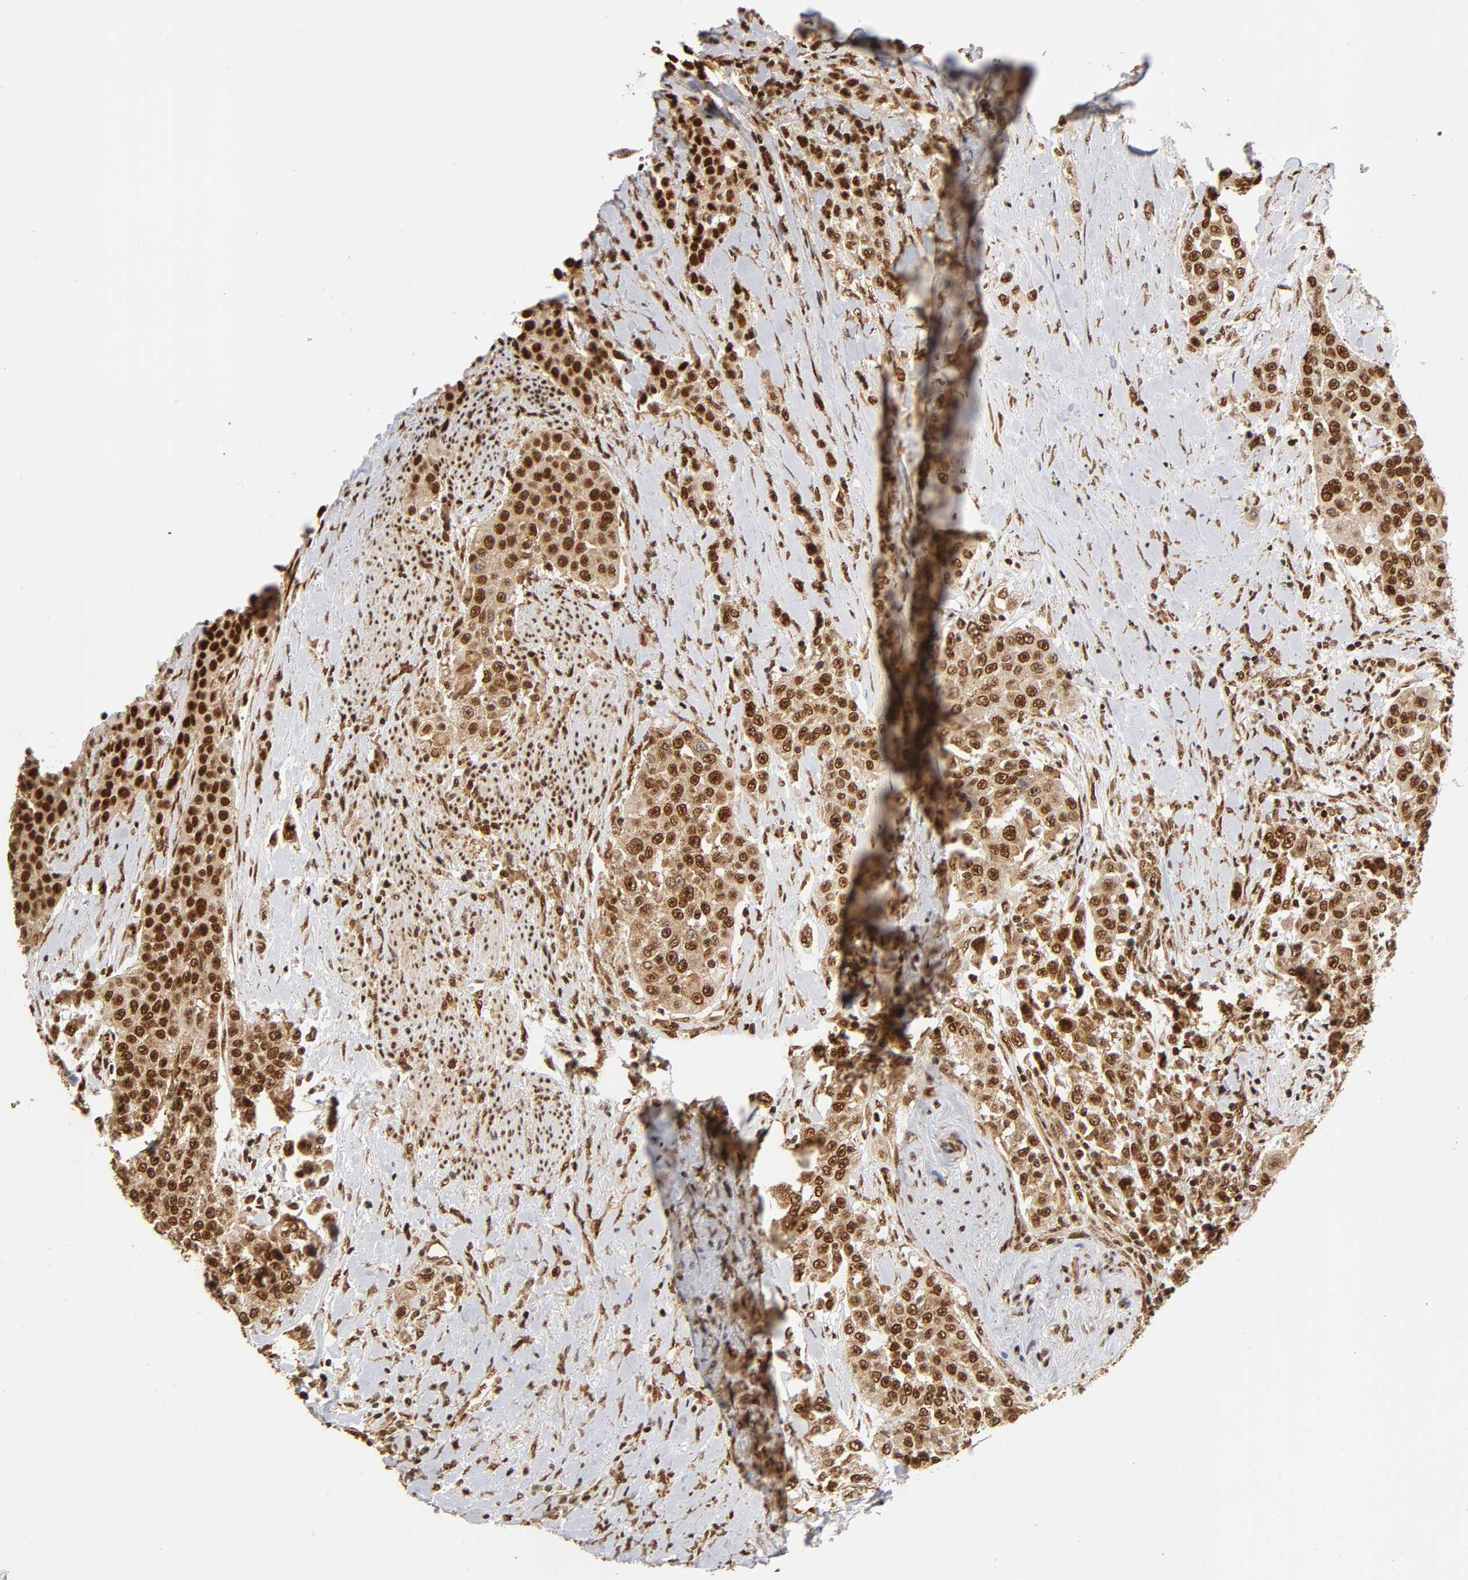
{"staining": {"intensity": "strong", "quantity": ">75%", "location": "cytoplasmic/membranous,nuclear"}, "tissue": "urothelial cancer", "cell_type": "Tumor cells", "image_type": "cancer", "snomed": [{"axis": "morphology", "description": "Urothelial carcinoma, High grade"}, {"axis": "topography", "description": "Urinary bladder"}], "caption": "Protein staining displays strong cytoplasmic/membranous and nuclear positivity in about >75% of tumor cells in urothelial carcinoma (high-grade). The protein is shown in brown color, while the nuclei are stained blue.", "gene": "RNF122", "patient": {"sex": "female", "age": 80}}